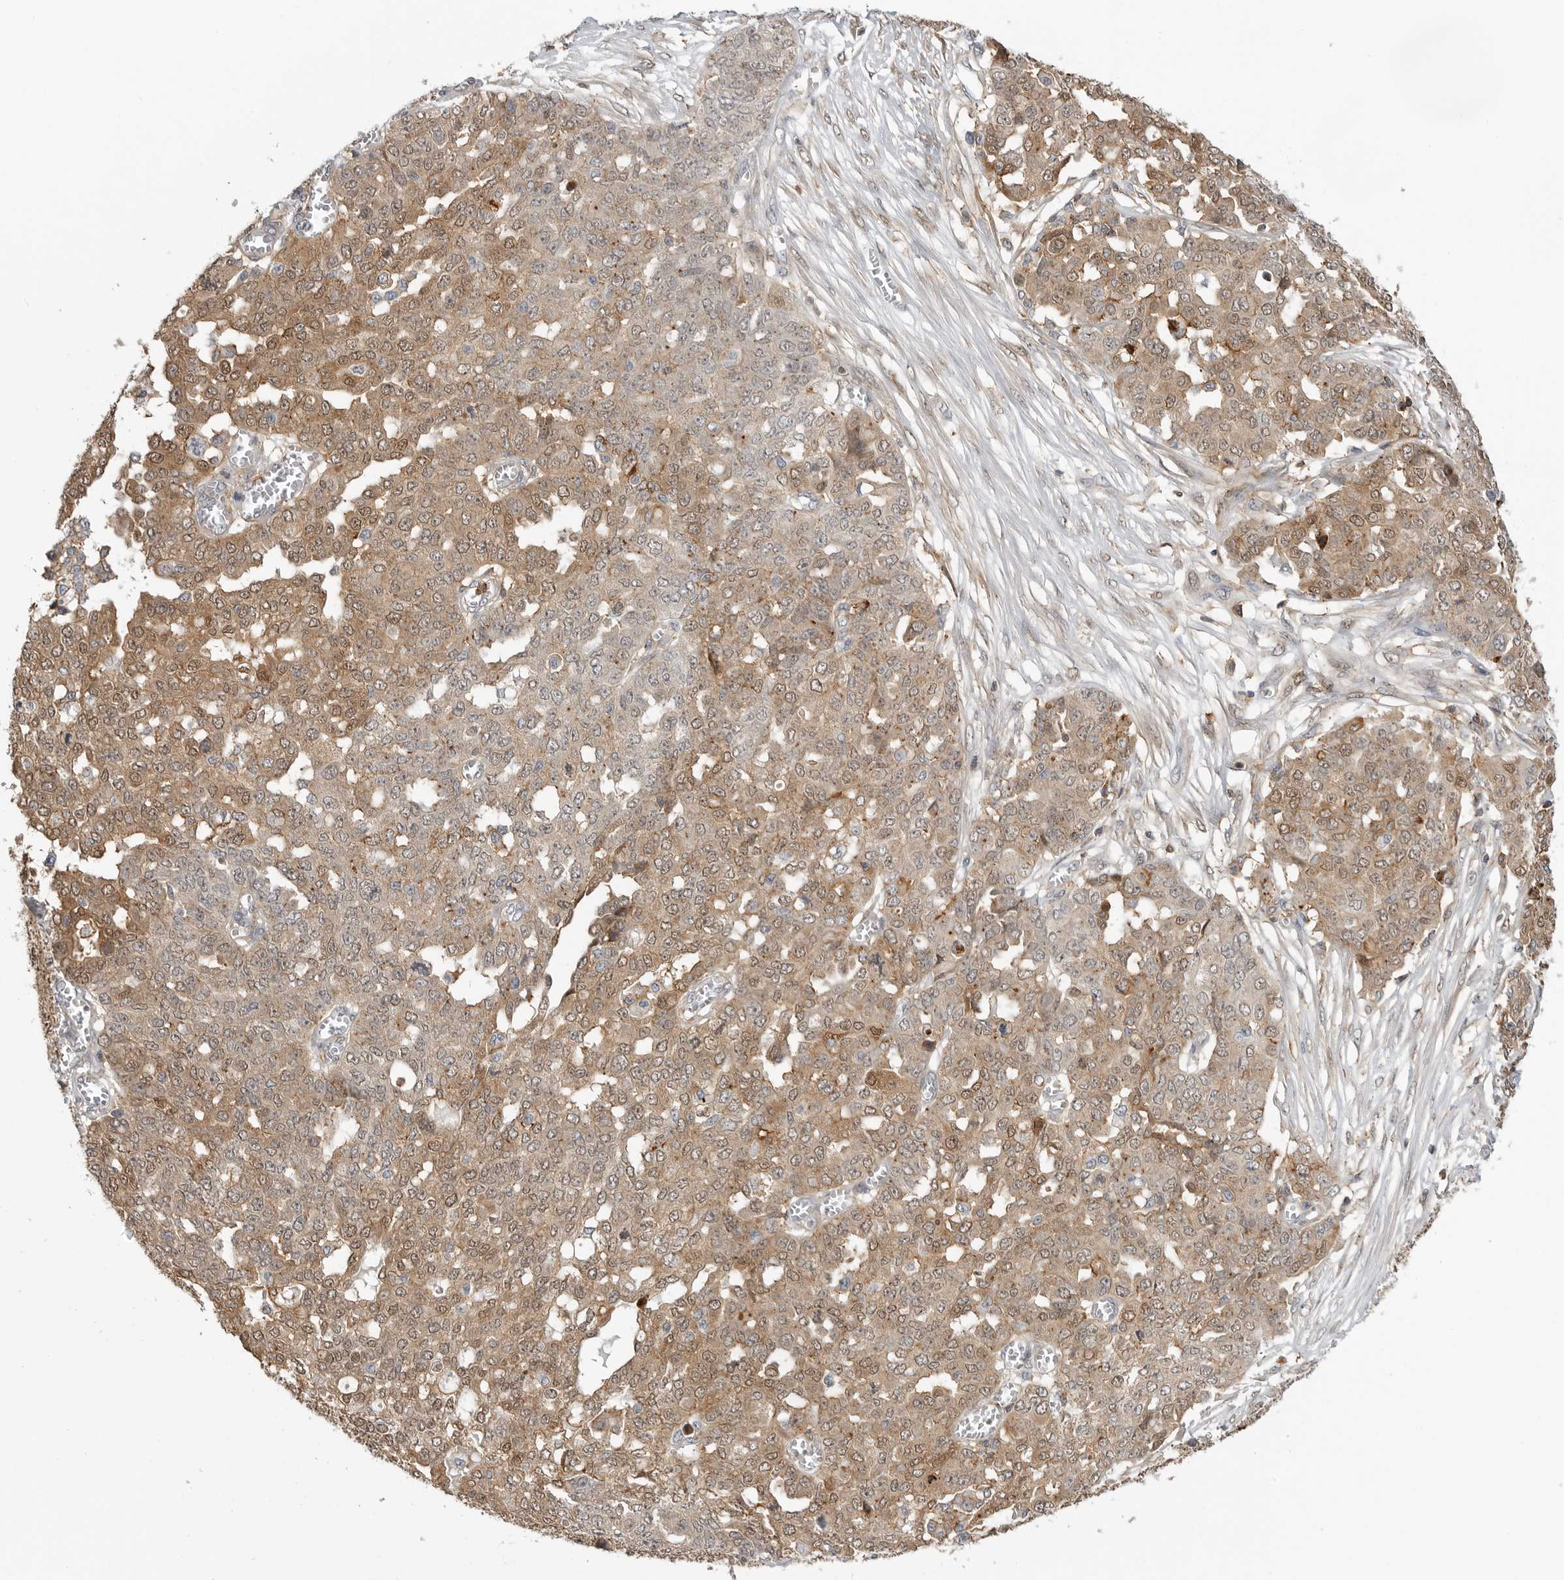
{"staining": {"intensity": "moderate", "quantity": ">75%", "location": "cytoplasmic/membranous,nuclear"}, "tissue": "ovarian cancer", "cell_type": "Tumor cells", "image_type": "cancer", "snomed": [{"axis": "morphology", "description": "Cystadenocarcinoma, serous, NOS"}, {"axis": "topography", "description": "Soft tissue"}, {"axis": "topography", "description": "Ovary"}], "caption": "Protein staining of ovarian cancer (serous cystadenocarcinoma) tissue shows moderate cytoplasmic/membranous and nuclear positivity in about >75% of tumor cells.", "gene": "ANXA11", "patient": {"sex": "female", "age": 57}}